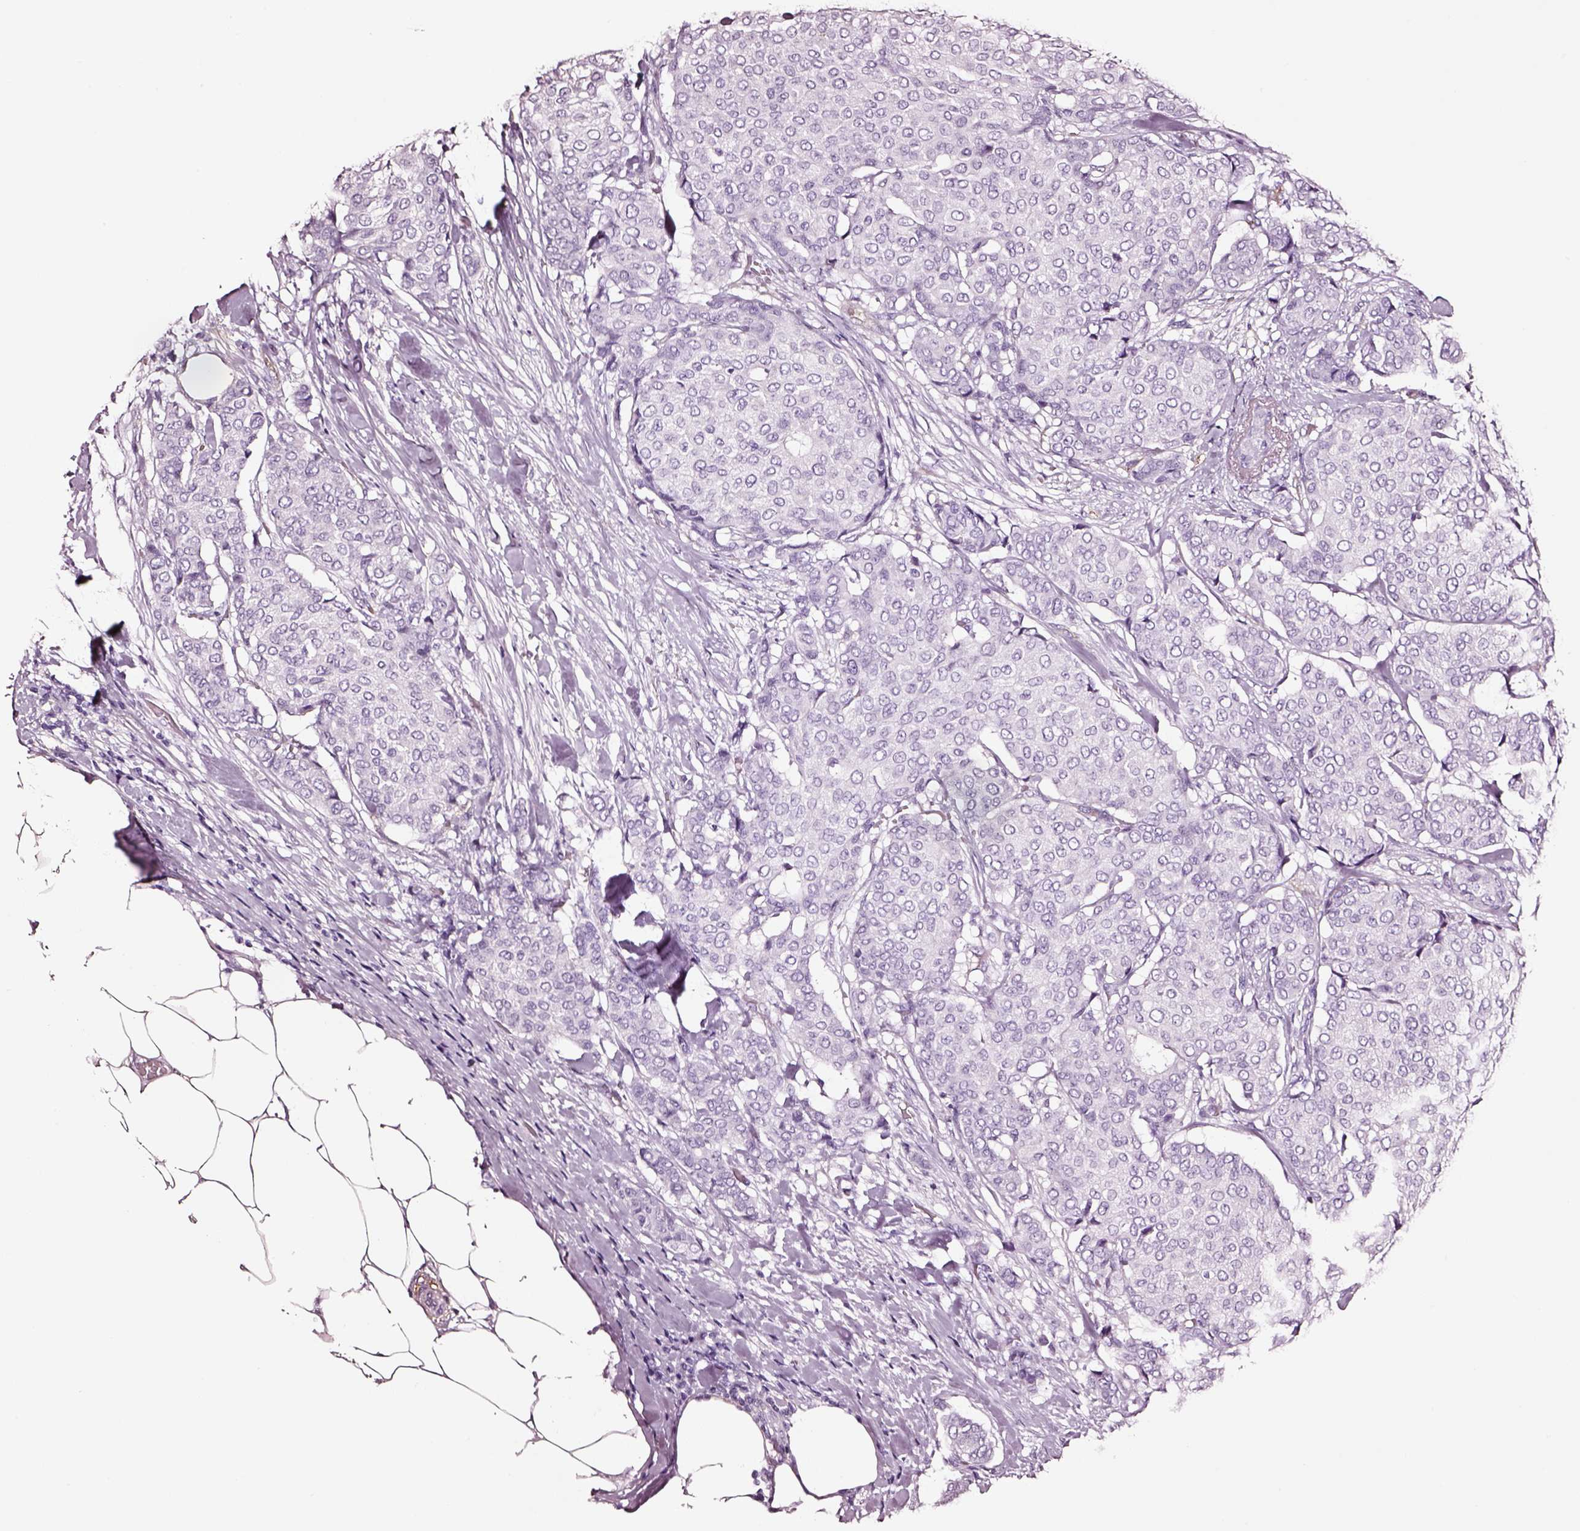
{"staining": {"intensity": "negative", "quantity": "none", "location": "none"}, "tissue": "breast cancer", "cell_type": "Tumor cells", "image_type": "cancer", "snomed": [{"axis": "morphology", "description": "Duct carcinoma"}, {"axis": "topography", "description": "Breast"}], "caption": "Tumor cells show no significant protein expression in breast cancer (intraductal carcinoma).", "gene": "DPEP1", "patient": {"sex": "female", "age": 75}}